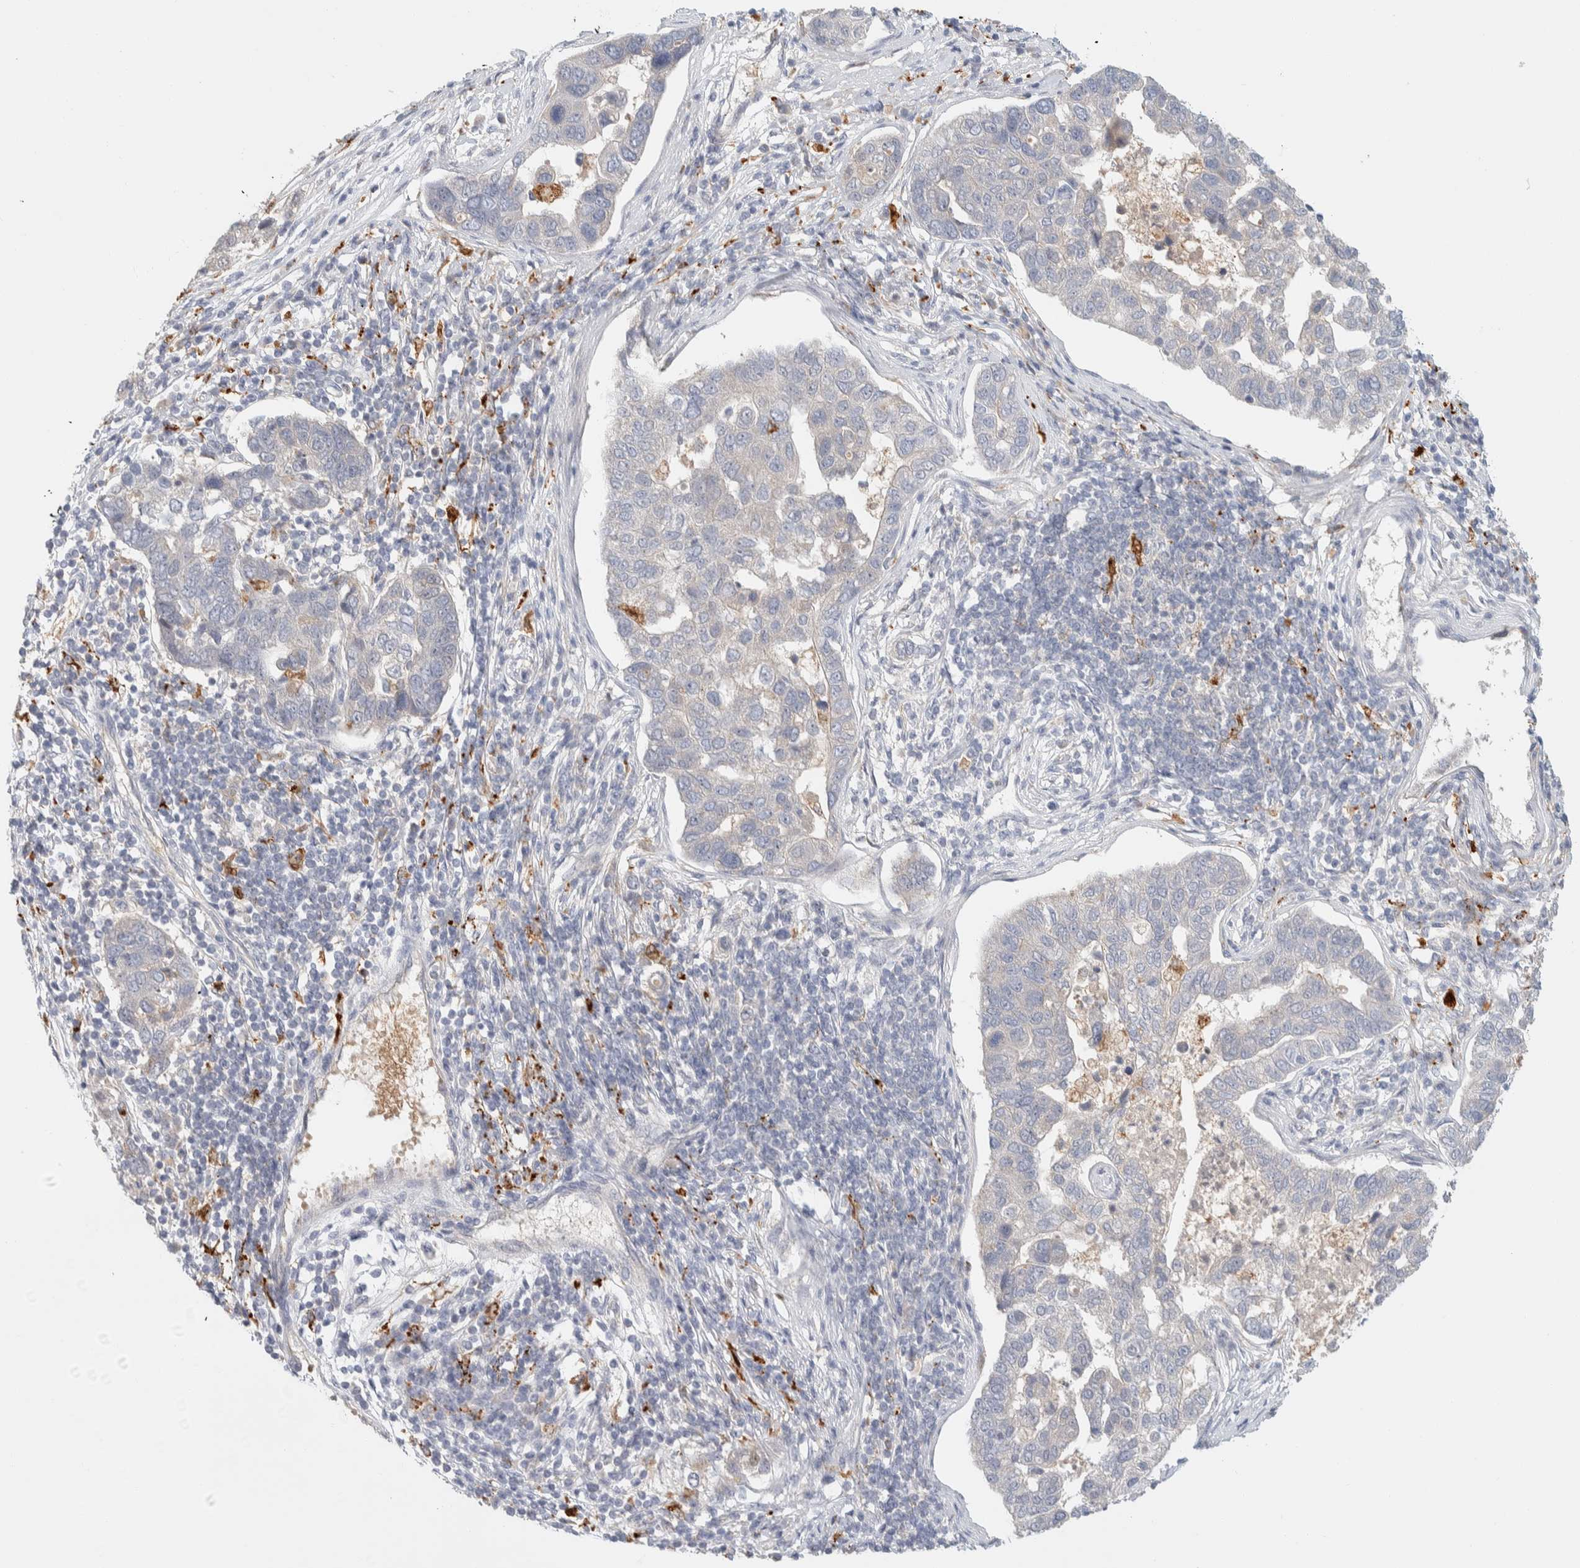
{"staining": {"intensity": "negative", "quantity": "none", "location": "none"}, "tissue": "pancreatic cancer", "cell_type": "Tumor cells", "image_type": "cancer", "snomed": [{"axis": "morphology", "description": "Adenocarcinoma, NOS"}, {"axis": "topography", "description": "Pancreas"}], "caption": "Immunohistochemical staining of human pancreatic cancer demonstrates no significant staining in tumor cells.", "gene": "GCLM", "patient": {"sex": "female", "age": 61}}